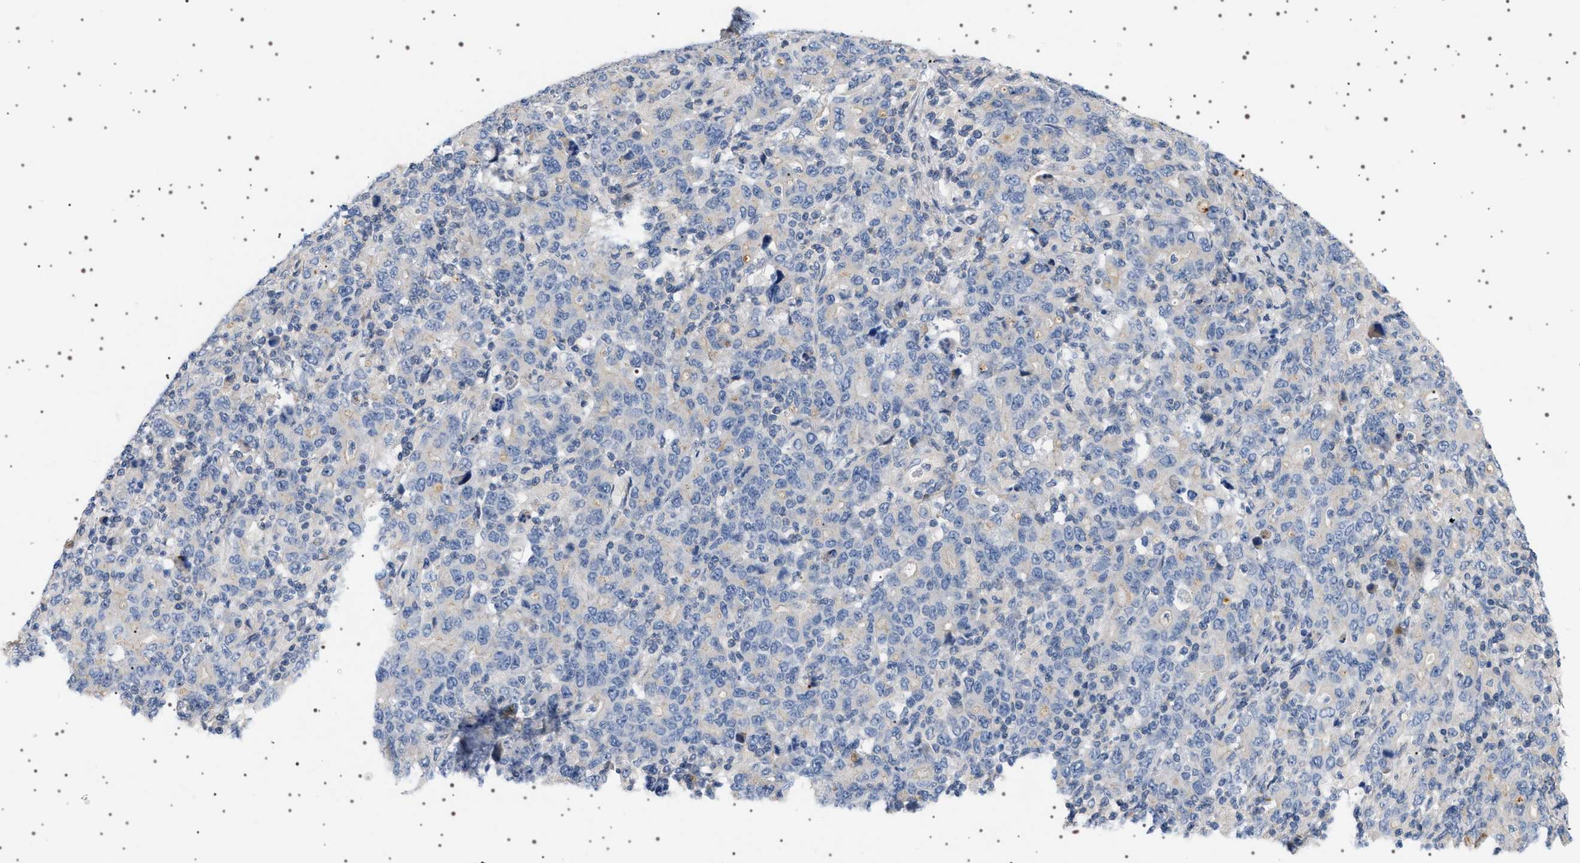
{"staining": {"intensity": "negative", "quantity": "none", "location": "none"}, "tissue": "stomach cancer", "cell_type": "Tumor cells", "image_type": "cancer", "snomed": [{"axis": "morphology", "description": "Adenocarcinoma, NOS"}, {"axis": "topography", "description": "Stomach, upper"}], "caption": "Immunohistochemistry (IHC) of human adenocarcinoma (stomach) reveals no positivity in tumor cells.", "gene": "ADCY10", "patient": {"sex": "male", "age": 69}}